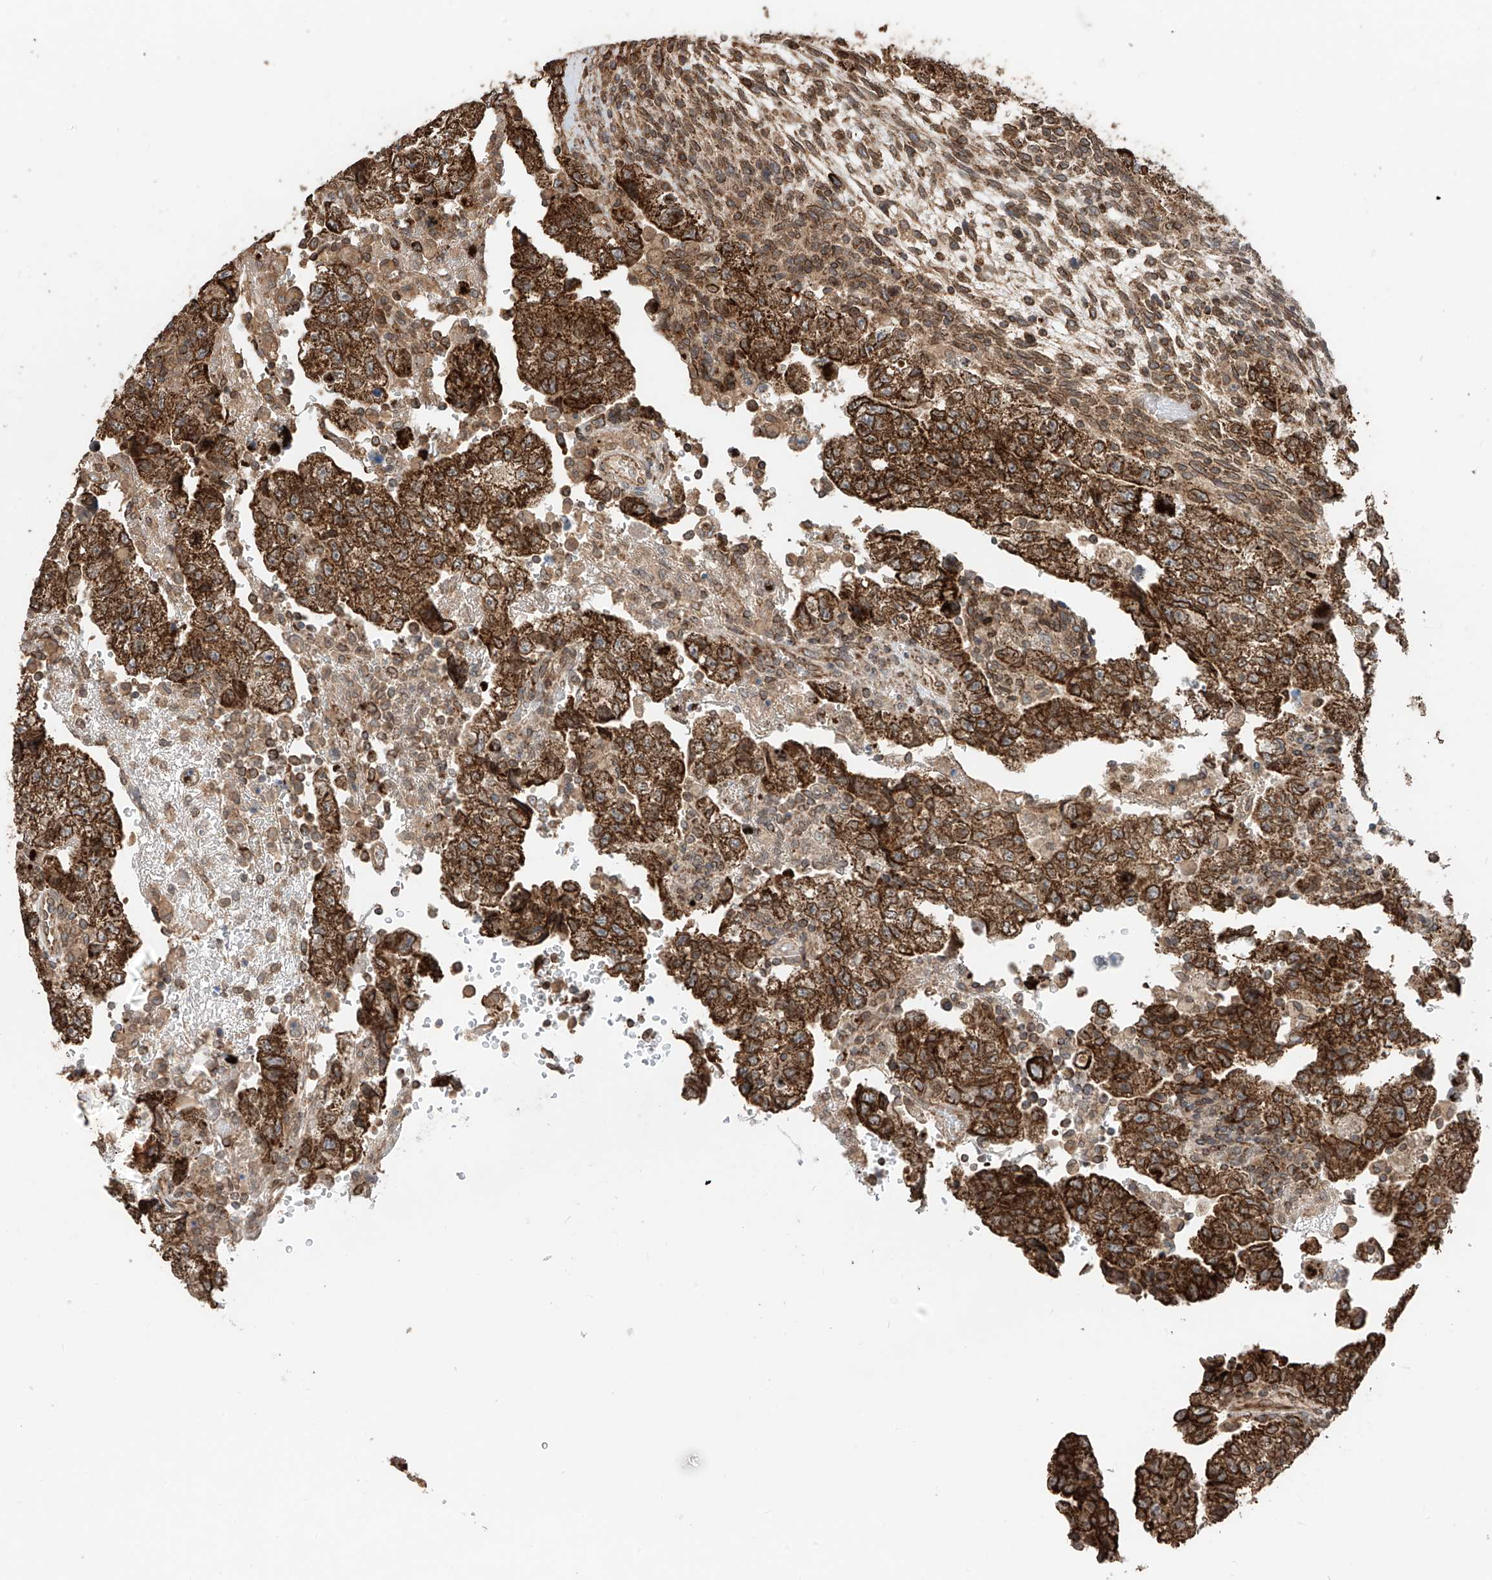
{"staining": {"intensity": "strong", "quantity": ">75%", "location": "cytoplasmic/membranous,nuclear"}, "tissue": "testis cancer", "cell_type": "Tumor cells", "image_type": "cancer", "snomed": [{"axis": "morphology", "description": "Normal tissue, NOS"}, {"axis": "morphology", "description": "Carcinoma, Embryonal, NOS"}, {"axis": "topography", "description": "Testis"}], "caption": "Strong cytoplasmic/membranous and nuclear expression for a protein is present in approximately >75% of tumor cells of testis cancer using IHC.", "gene": "AHCTF1", "patient": {"sex": "male", "age": 36}}